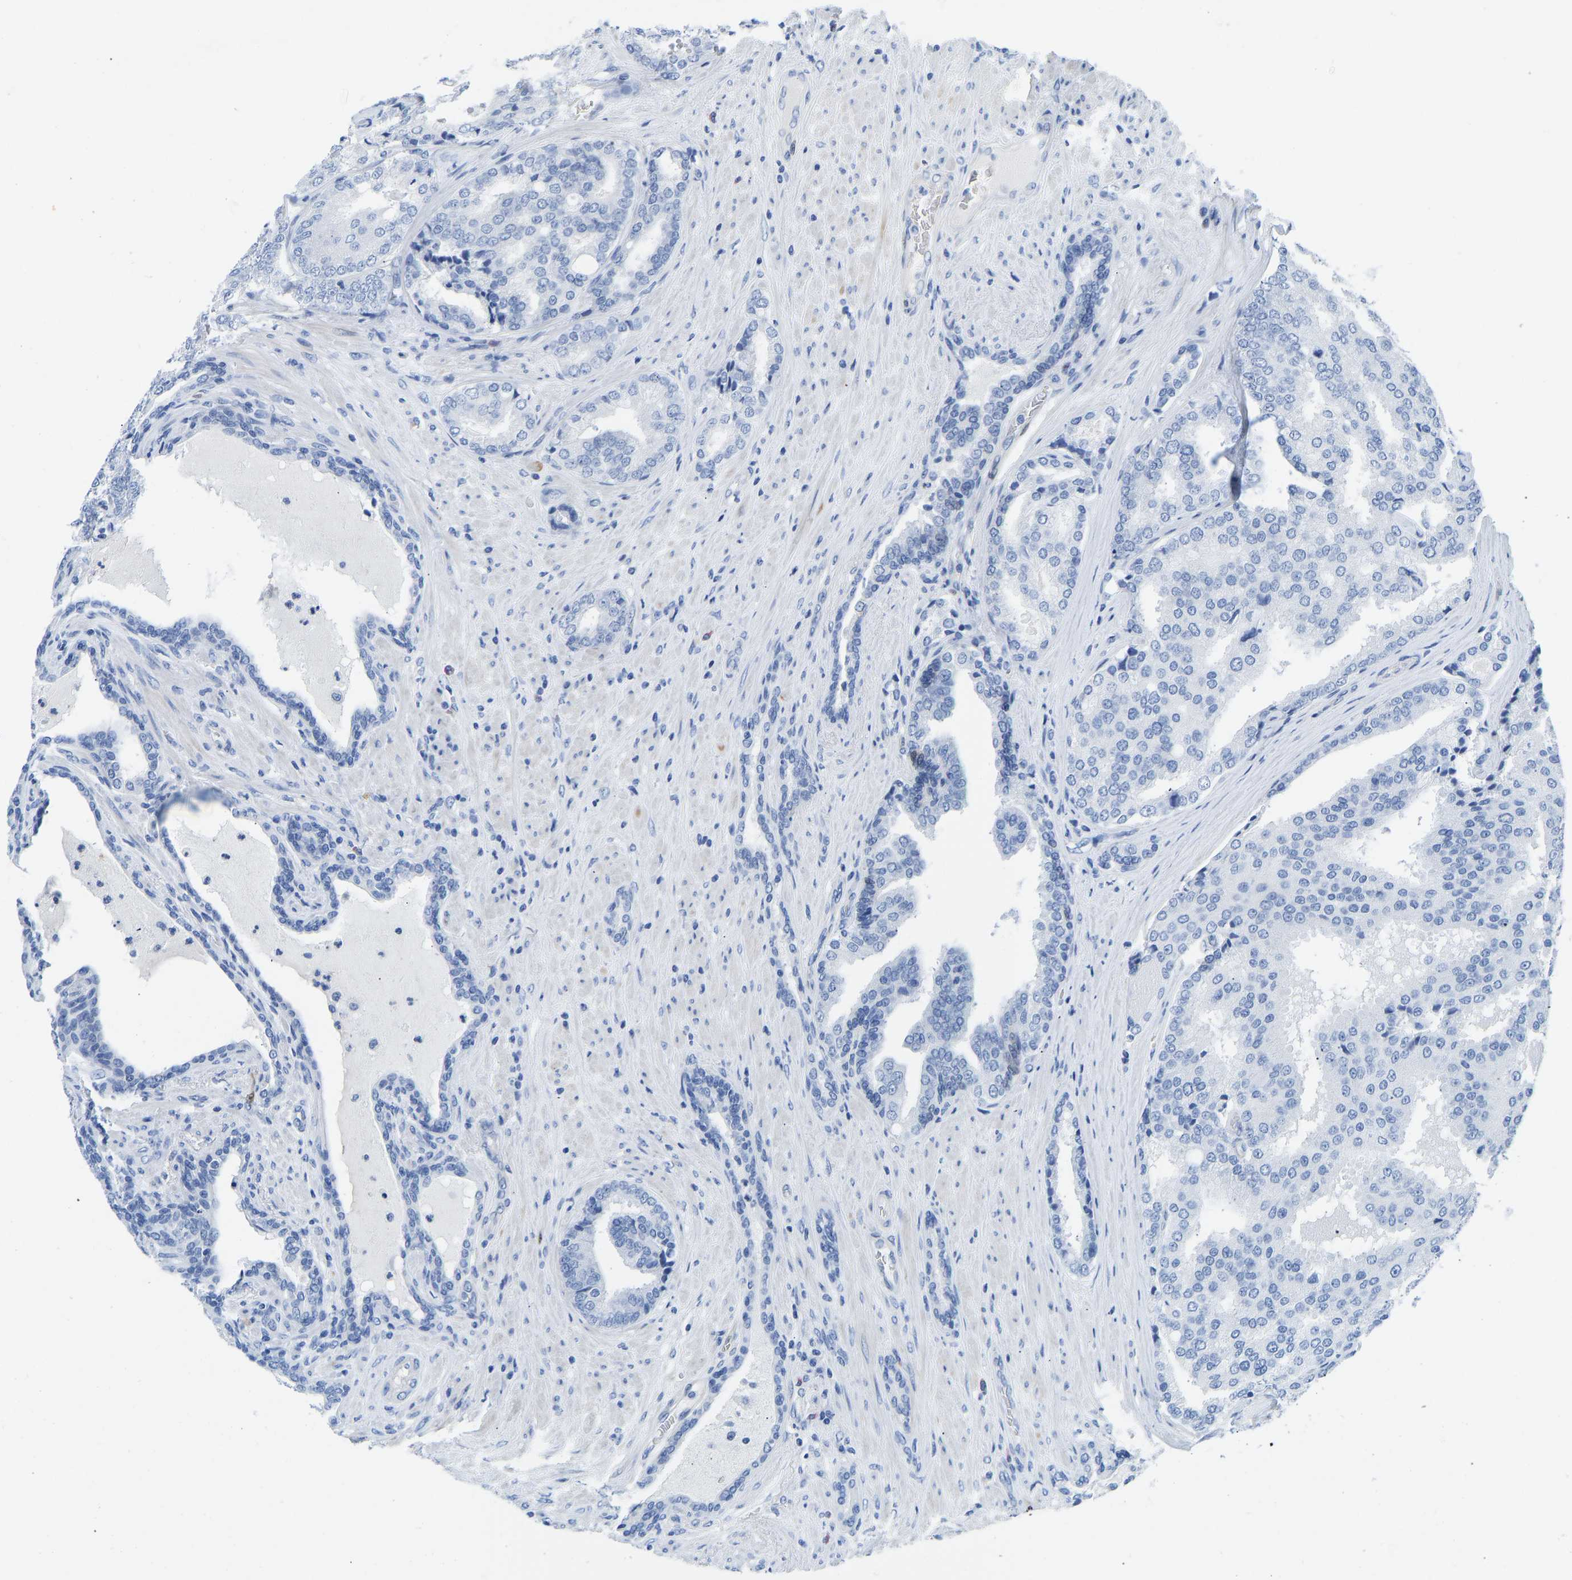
{"staining": {"intensity": "negative", "quantity": "none", "location": "none"}, "tissue": "prostate cancer", "cell_type": "Tumor cells", "image_type": "cancer", "snomed": [{"axis": "morphology", "description": "Adenocarcinoma, High grade"}, {"axis": "topography", "description": "Prostate"}], "caption": "Tumor cells are negative for brown protein staining in prostate cancer. (DAB (3,3'-diaminobenzidine) immunohistochemistry visualized using brightfield microscopy, high magnification).", "gene": "NKAIN3", "patient": {"sex": "male", "age": 50}}